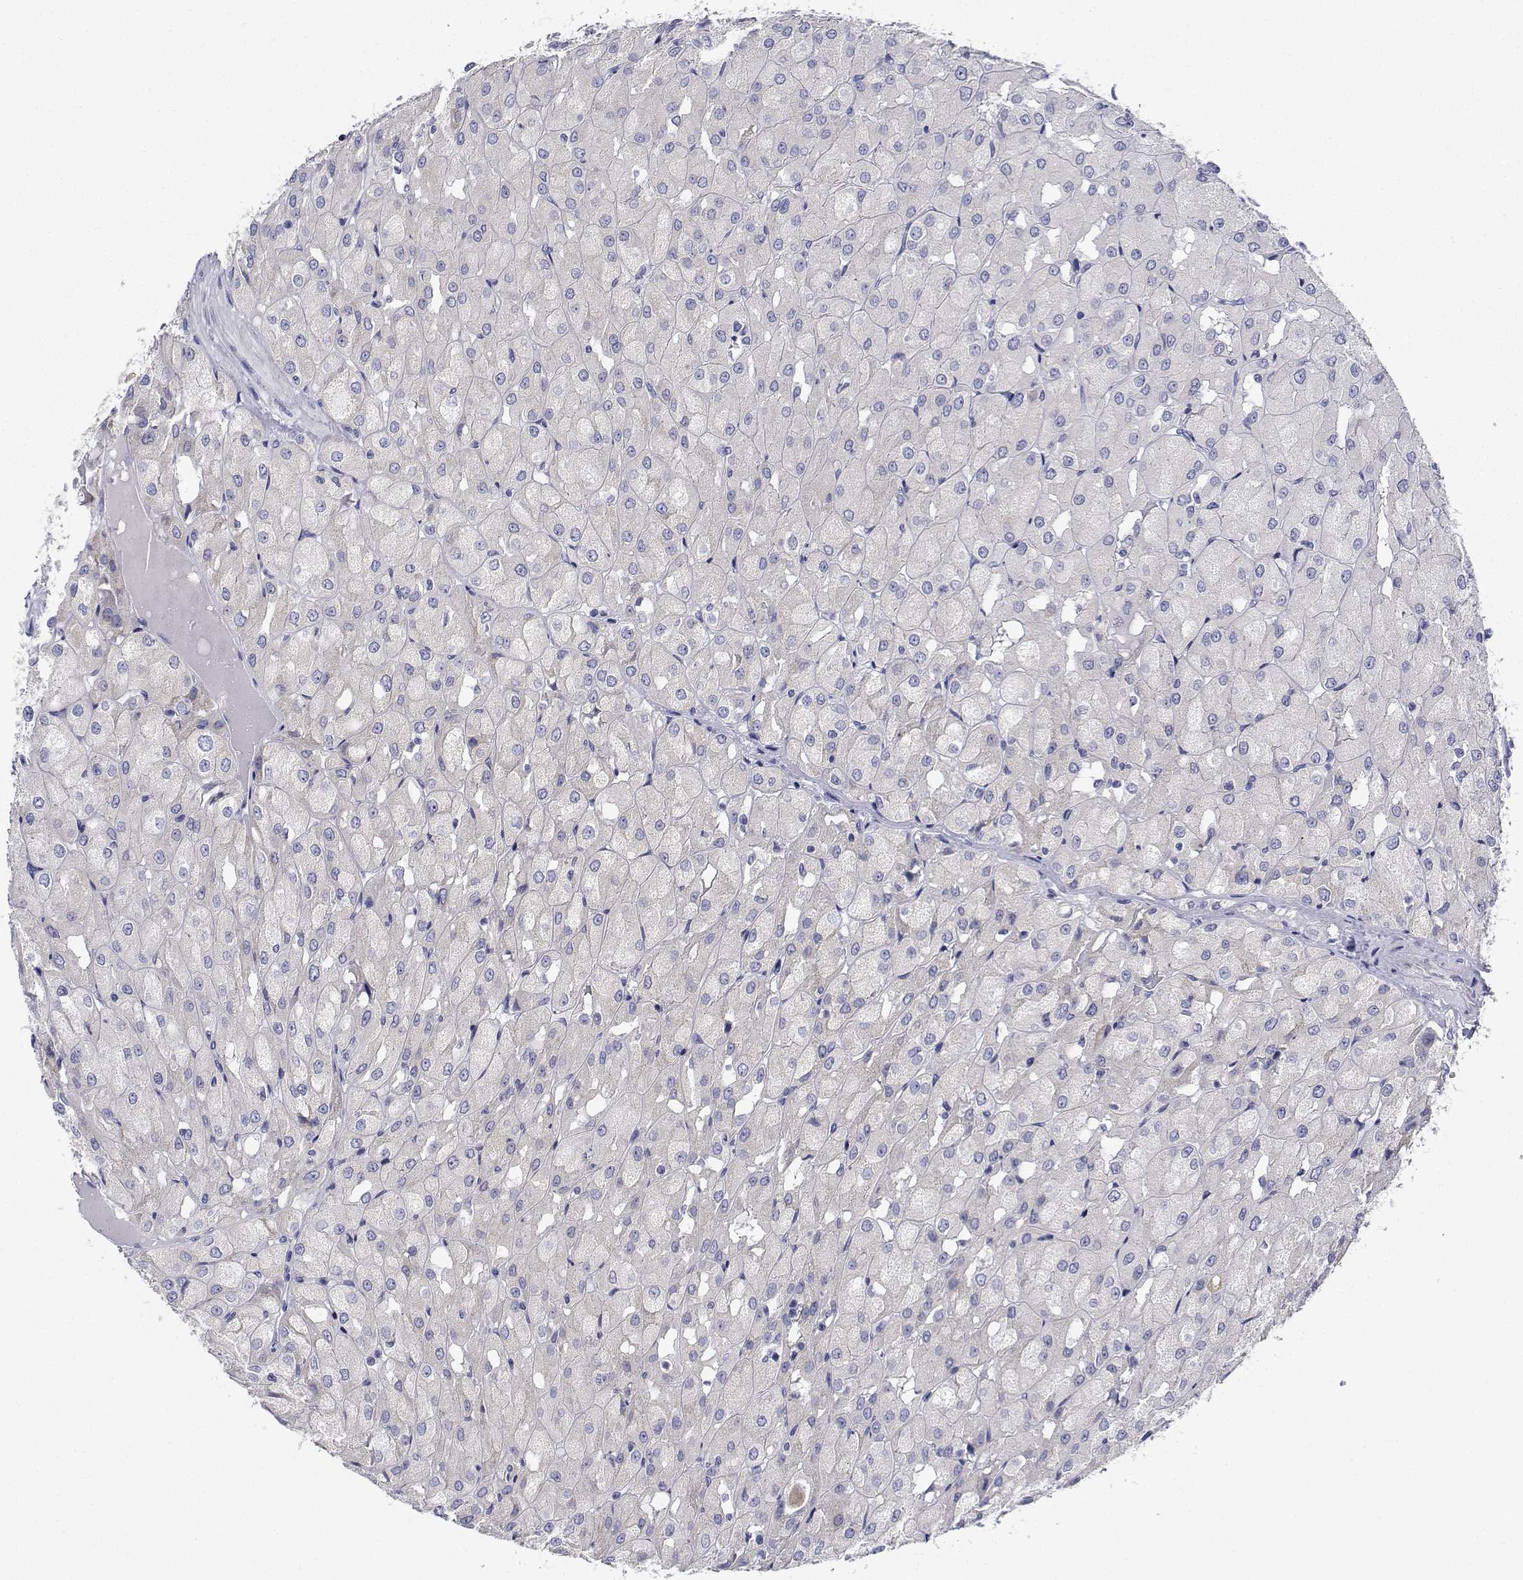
{"staining": {"intensity": "negative", "quantity": "none", "location": "none"}, "tissue": "renal cancer", "cell_type": "Tumor cells", "image_type": "cancer", "snomed": [{"axis": "morphology", "description": "Adenocarcinoma, NOS"}, {"axis": "topography", "description": "Kidney"}], "caption": "An immunohistochemistry (IHC) histopathology image of renal adenocarcinoma is shown. There is no staining in tumor cells of renal adenocarcinoma.", "gene": "CDHR3", "patient": {"sex": "male", "age": 72}}